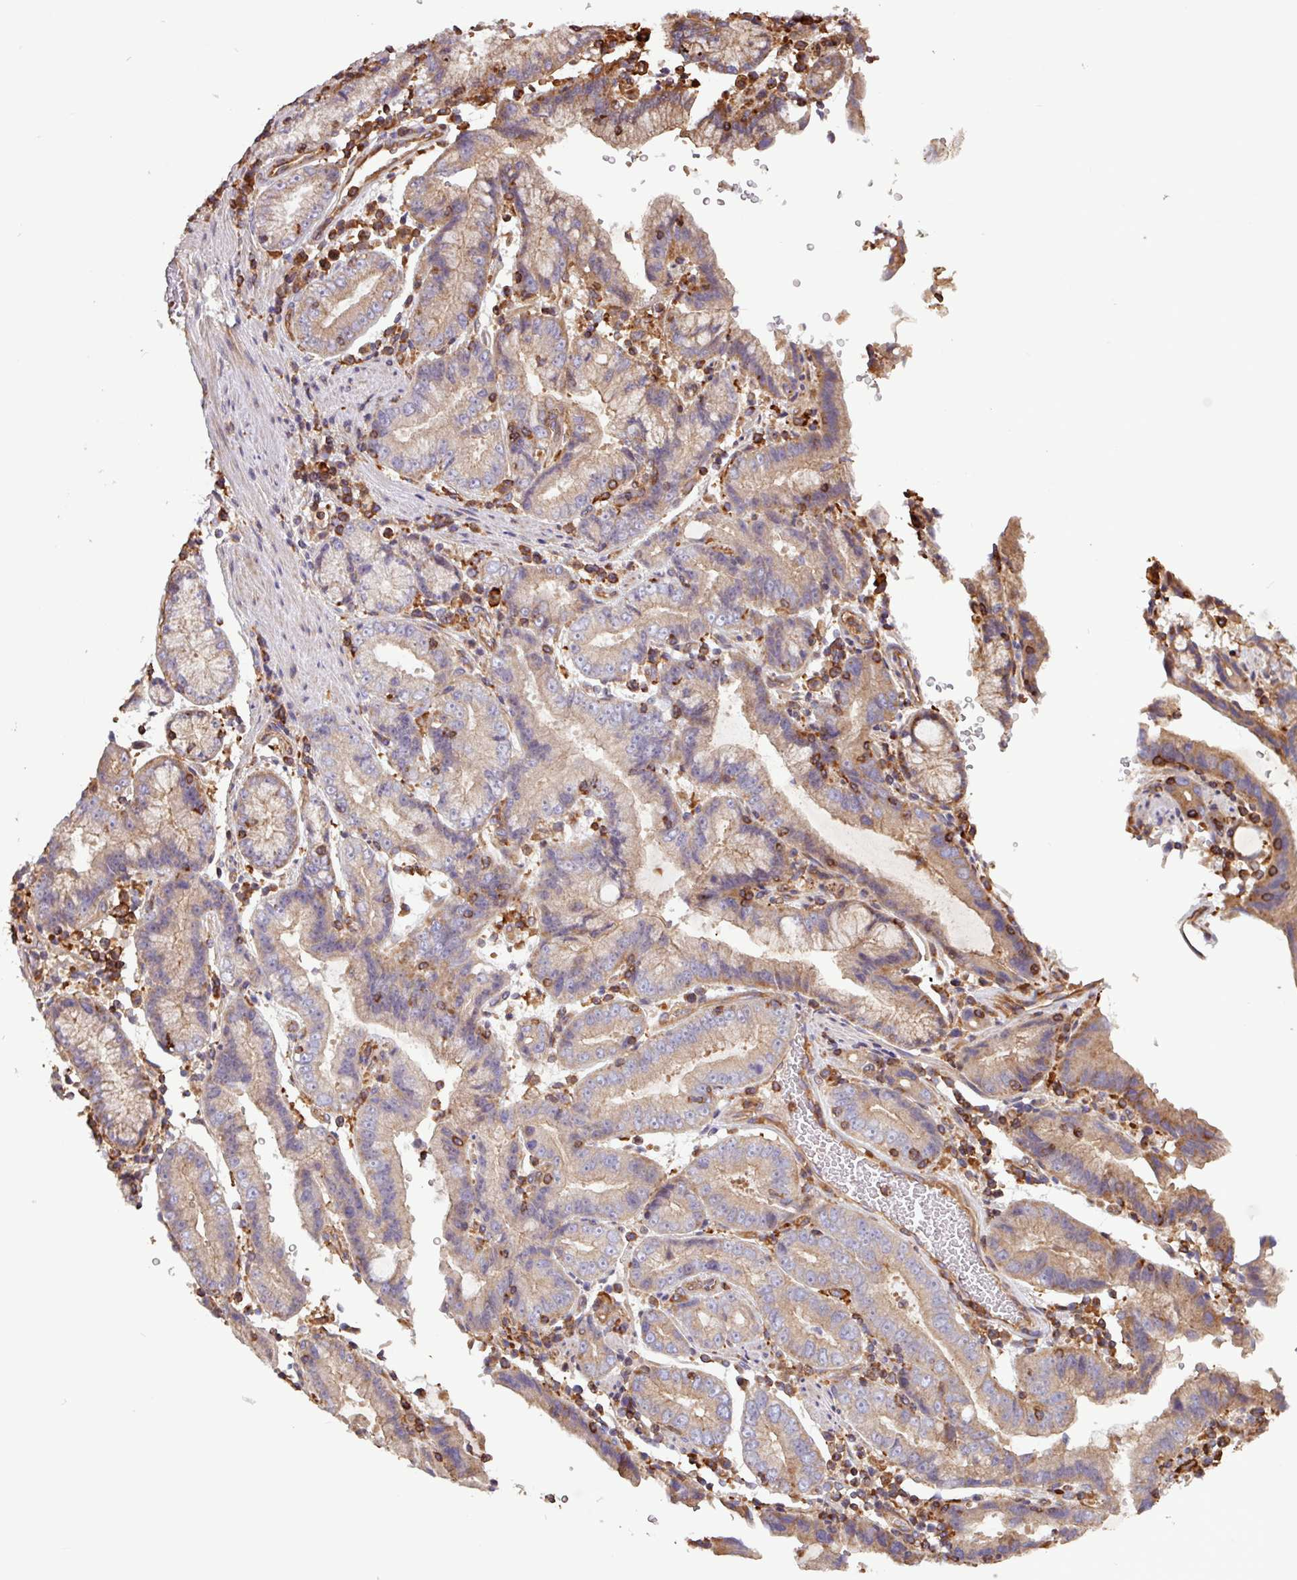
{"staining": {"intensity": "moderate", "quantity": "<25%", "location": "cytoplasmic/membranous"}, "tissue": "stomach cancer", "cell_type": "Tumor cells", "image_type": "cancer", "snomed": [{"axis": "morphology", "description": "Adenocarcinoma, NOS"}, {"axis": "topography", "description": "Stomach"}], "caption": "The histopathology image exhibits staining of adenocarcinoma (stomach), revealing moderate cytoplasmic/membranous protein expression (brown color) within tumor cells.", "gene": "ACTR3", "patient": {"sex": "male", "age": 62}}